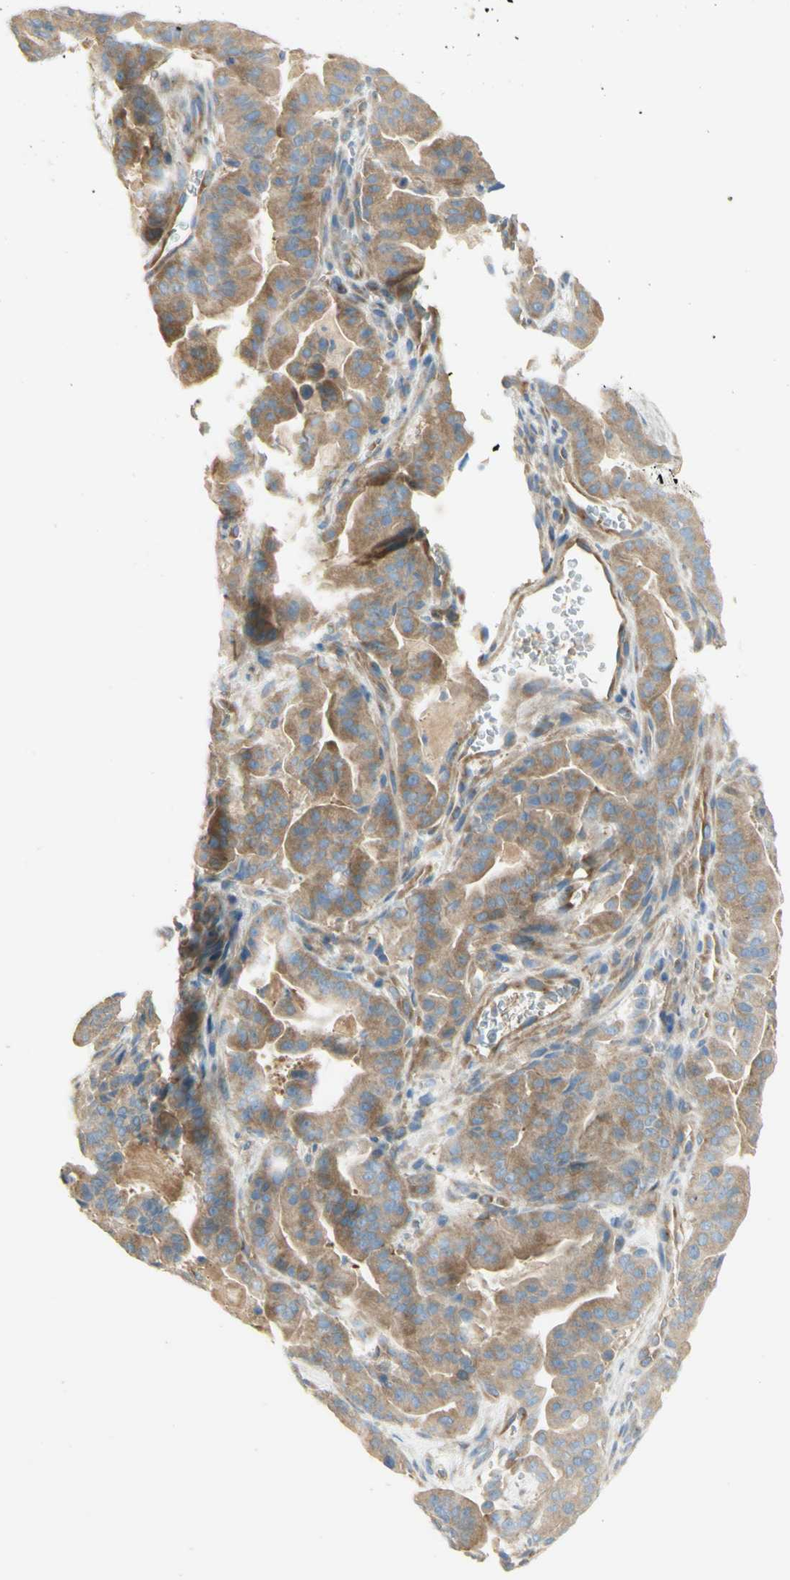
{"staining": {"intensity": "weak", "quantity": ">75%", "location": "cytoplasmic/membranous"}, "tissue": "pancreatic cancer", "cell_type": "Tumor cells", "image_type": "cancer", "snomed": [{"axis": "morphology", "description": "Adenocarcinoma, NOS"}, {"axis": "topography", "description": "Pancreas"}], "caption": "Immunohistochemical staining of human pancreatic adenocarcinoma shows low levels of weak cytoplasmic/membranous protein expression in approximately >75% of tumor cells. Nuclei are stained in blue.", "gene": "DYNC1H1", "patient": {"sex": "male", "age": 63}}